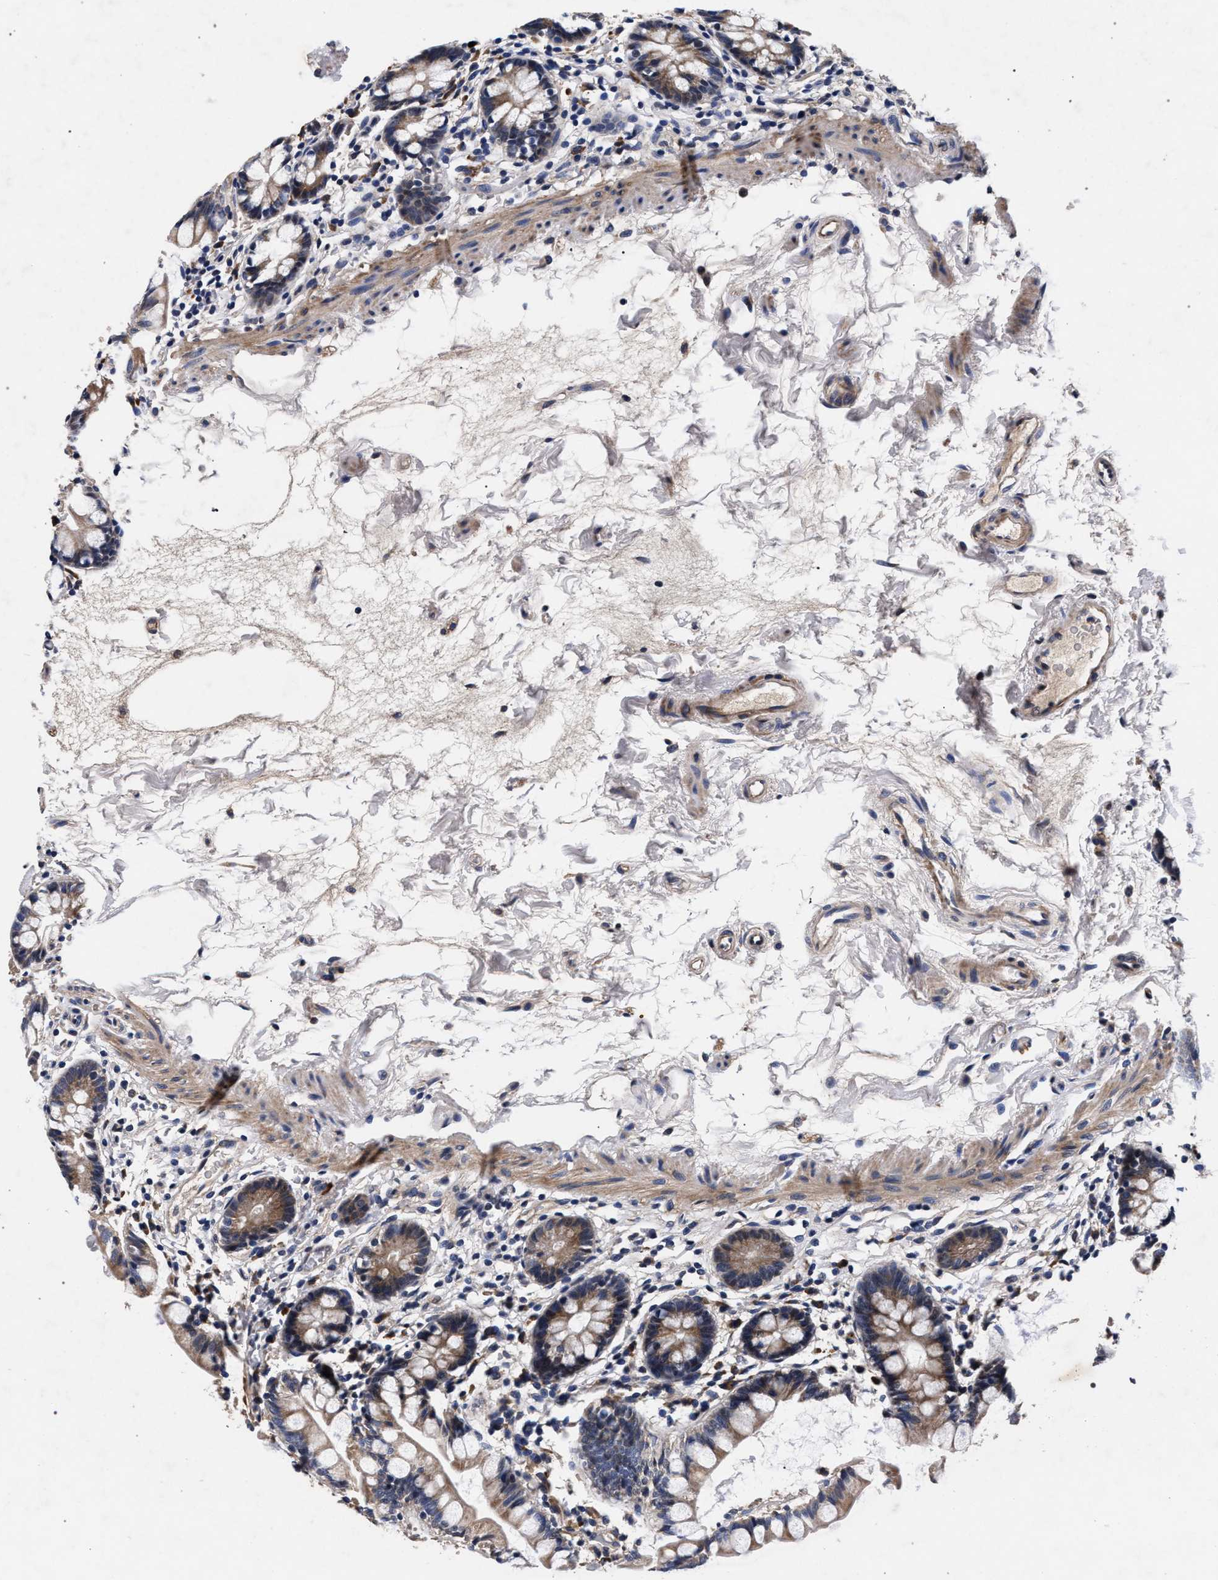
{"staining": {"intensity": "moderate", "quantity": "25%-75%", "location": "cytoplasmic/membranous,nuclear"}, "tissue": "small intestine", "cell_type": "Glandular cells", "image_type": "normal", "snomed": [{"axis": "morphology", "description": "Normal tissue, NOS"}, {"axis": "topography", "description": "Small intestine"}], "caption": "Immunohistochemical staining of unremarkable small intestine reveals medium levels of moderate cytoplasmic/membranous,nuclear staining in about 25%-75% of glandular cells.", "gene": "CFAP95", "patient": {"sex": "female", "age": 84}}